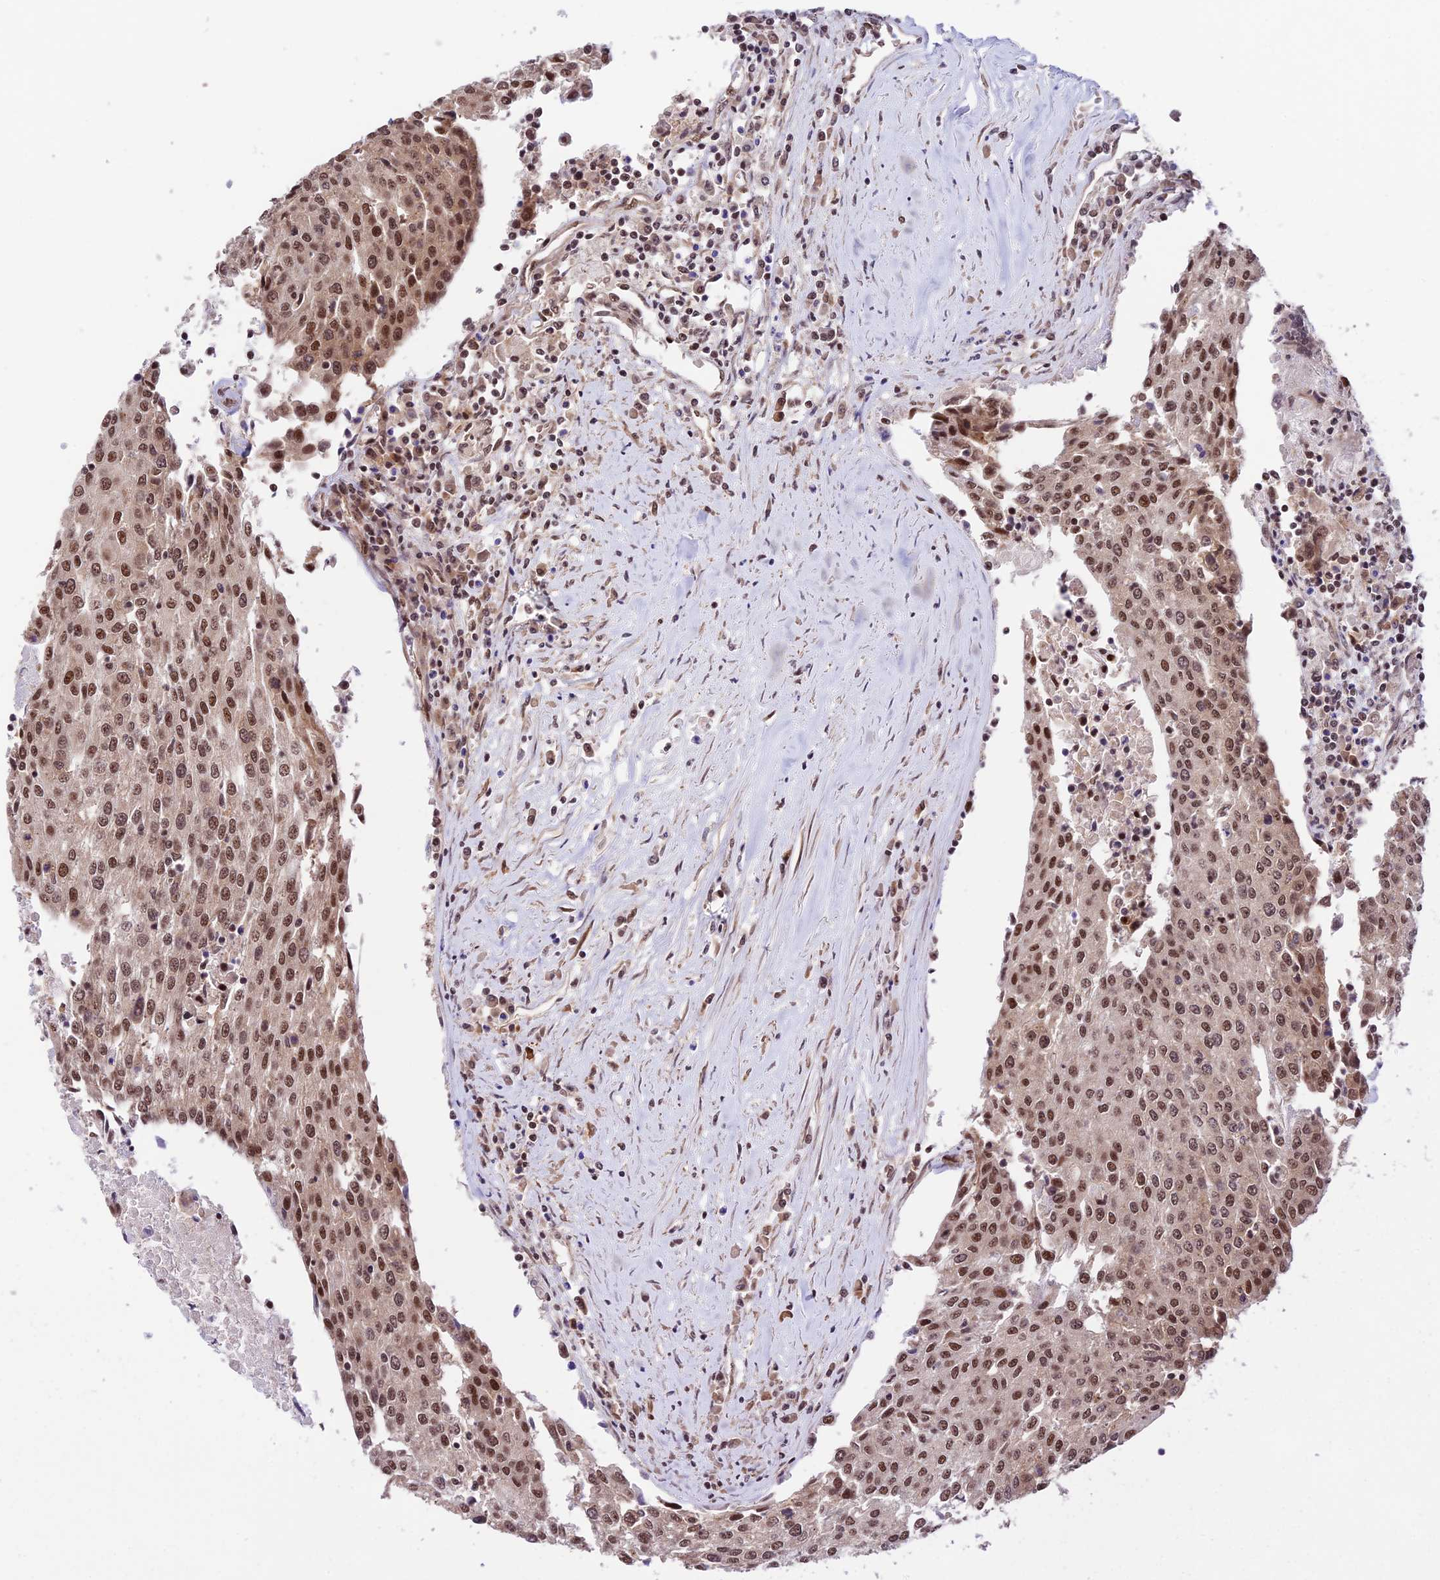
{"staining": {"intensity": "strong", "quantity": ">75%", "location": "nuclear"}, "tissue": "urothelial cancer", "cell_type": "Tumor cells", "image_type": "cancer", "snomed": [{"axis": "morphology", "description": "Urothelial carcinoma, High grade"}, {"axis": "topography", "description": "Urinary bladder"}], "caption": "Protein staining of urothelial cancer tissue reveals strong nuclear positivity in about >75% of tumor cells. The protein of interest is stained brown, and the nuclei are stained in blue (DAB IHC with brightfield microscopy, high magnification).", "gene": "RBM42", "patient": {"sex": "female", "age": 85}}